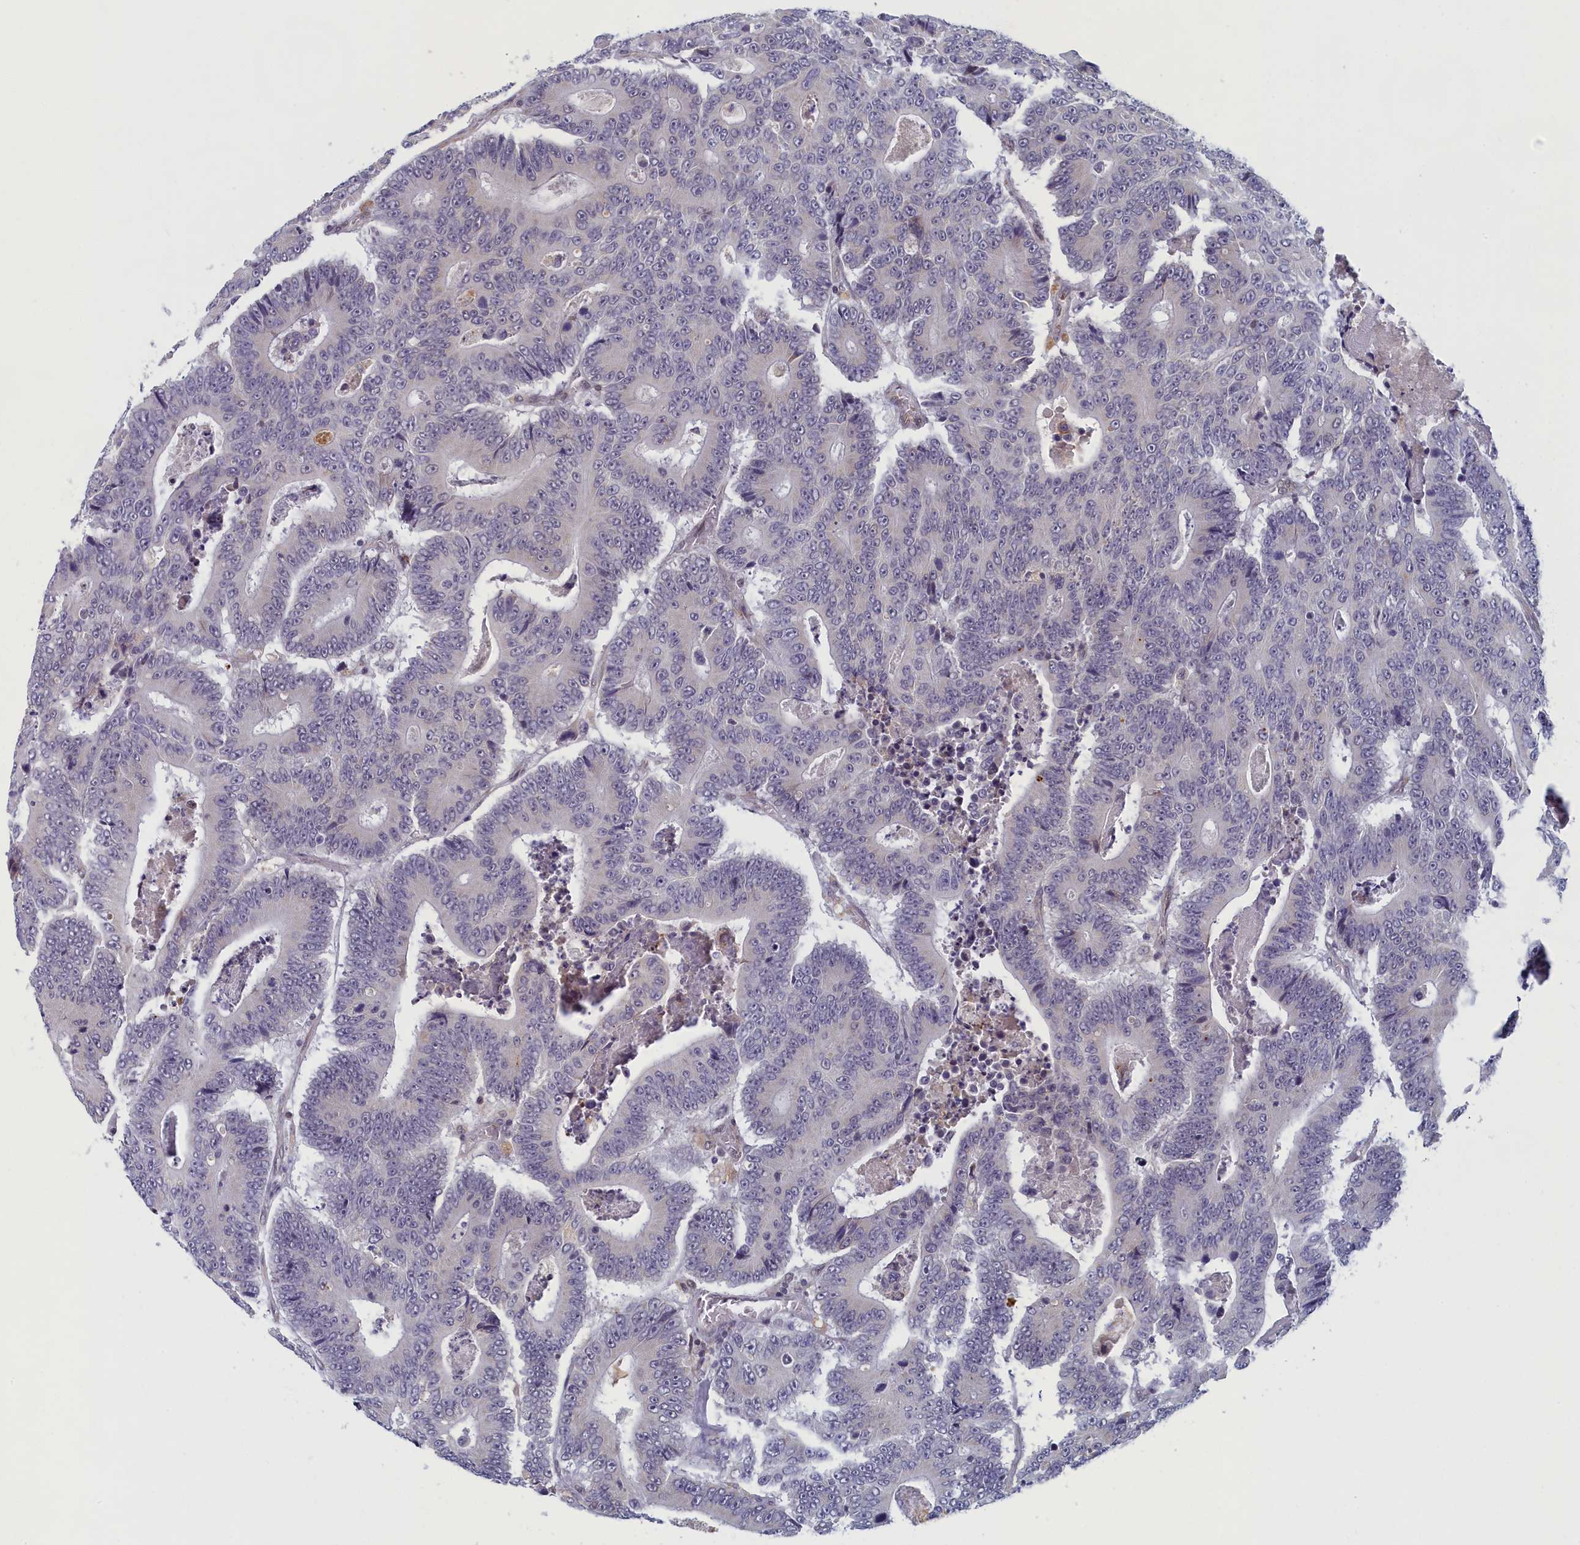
{"staining": {"intensity": "negative", "quantity": "none", "location": "none"}, "tissue": "colorectal cancer", "cell_type": "Tumor cells", "image_type": "cancer", "snomed": [{"axis": "morphology", "description": "Adenocarcinoma, NOS"}, {"axis": "topography", "description": "Colon"}], "caption": "Tumor cells show no significant protein expression in colorectal cancer (adenocarcinoma). Brightfield microscopy of immunohistochemistry stained with DAB (3,3'-diaminobenzidine) (brown) and hematoxylin (blue), captured at high magnification.", "gene": "DNAJC17", "patient": {"sex": "male", "age": 83}}